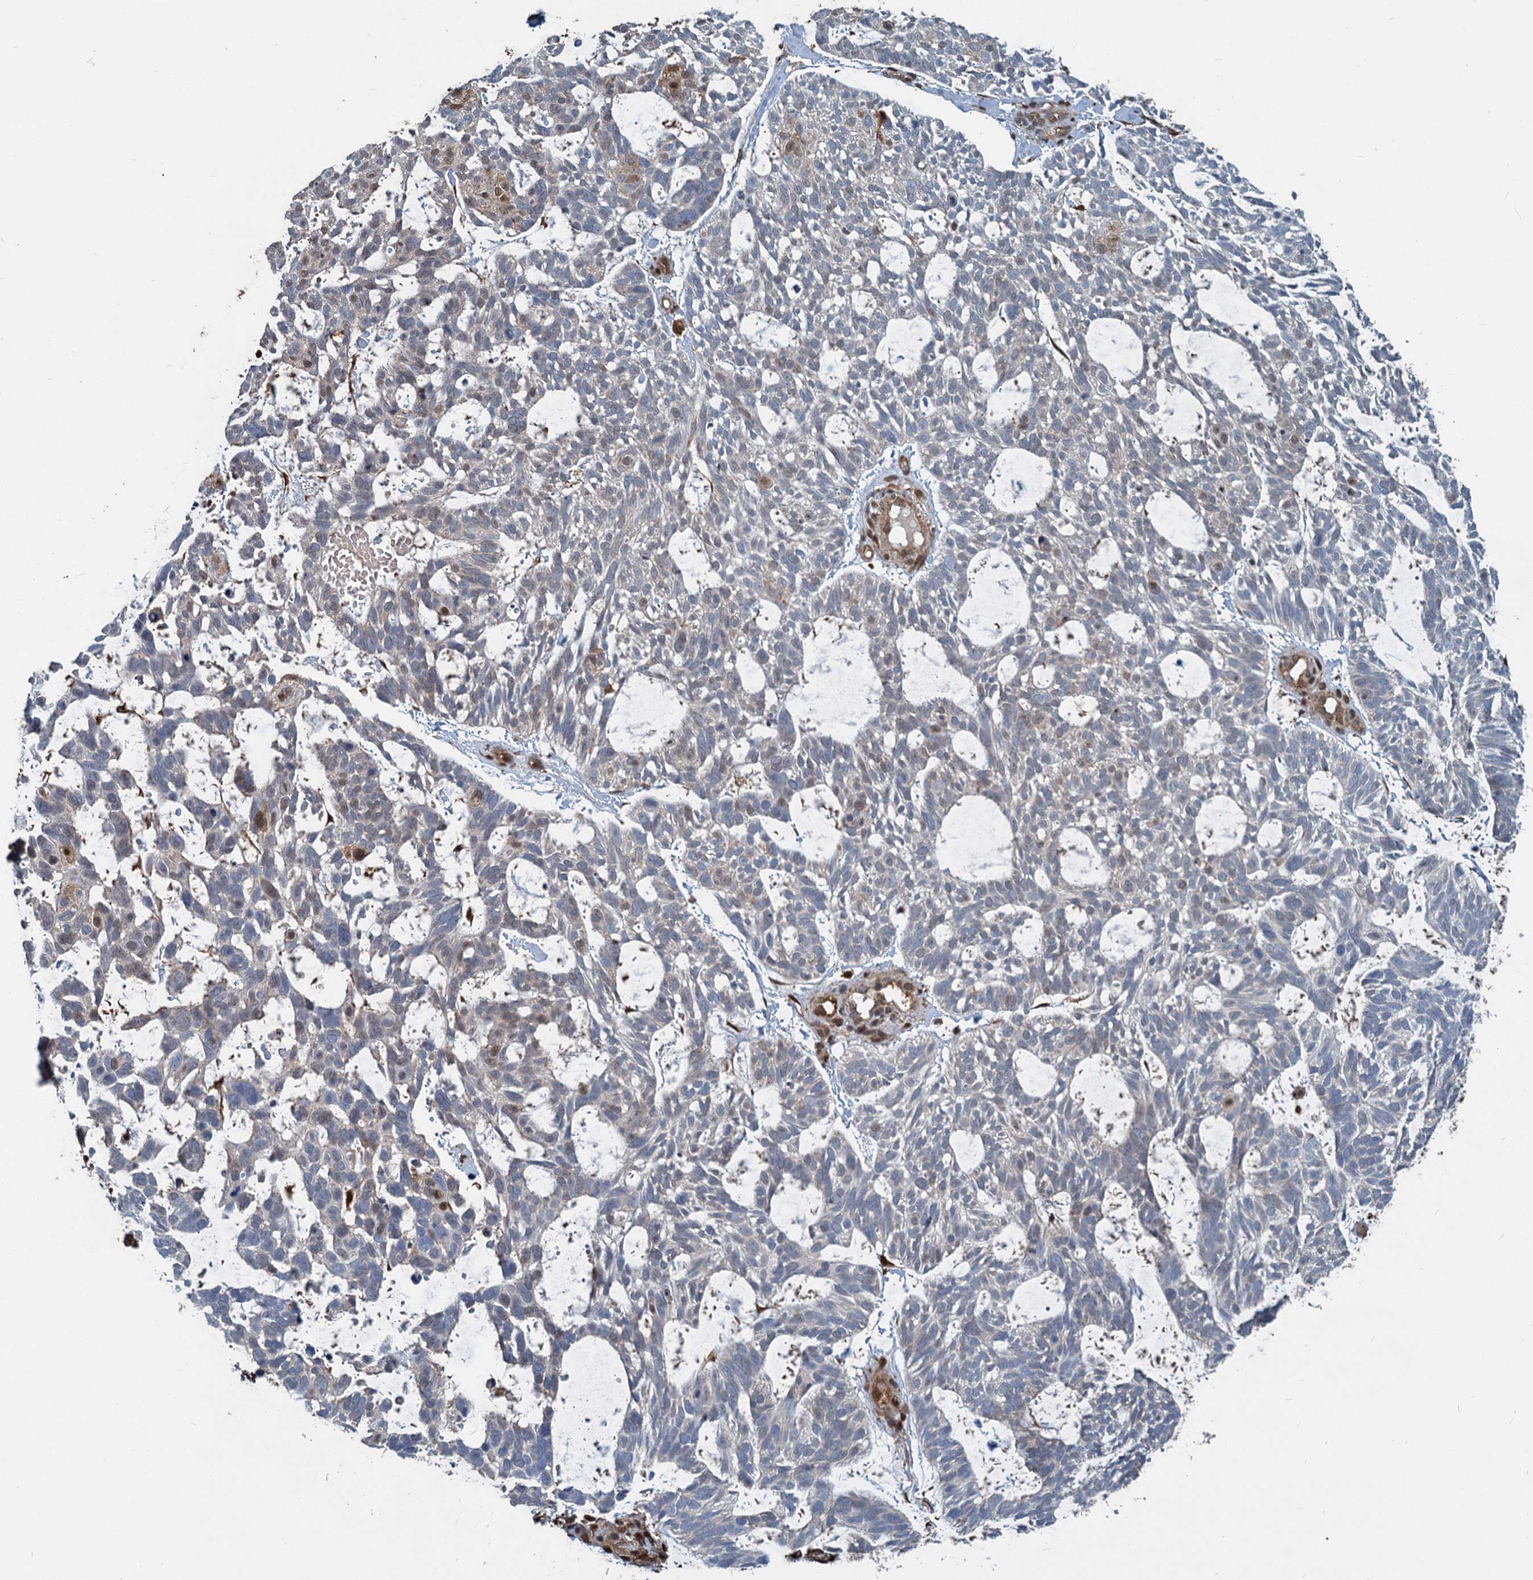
{"staining": {"intensity": "negative", "quantity": "none", "location": "none"}, "tissue": "skin cancer", "cell_type": "Tumor cells", "image_type": "cancer", "snomed": [{"axis": "morphology", "description": "Basal cell carcinoma"}, {"axis": "topography", "description": "Skin"}], "caption": "A photomicrograph of skin cancer stained for a protein exhibits no brown staining in tumor cells.", "gene": "S100A6", "patient": {"sex": "male", "age": 88}}